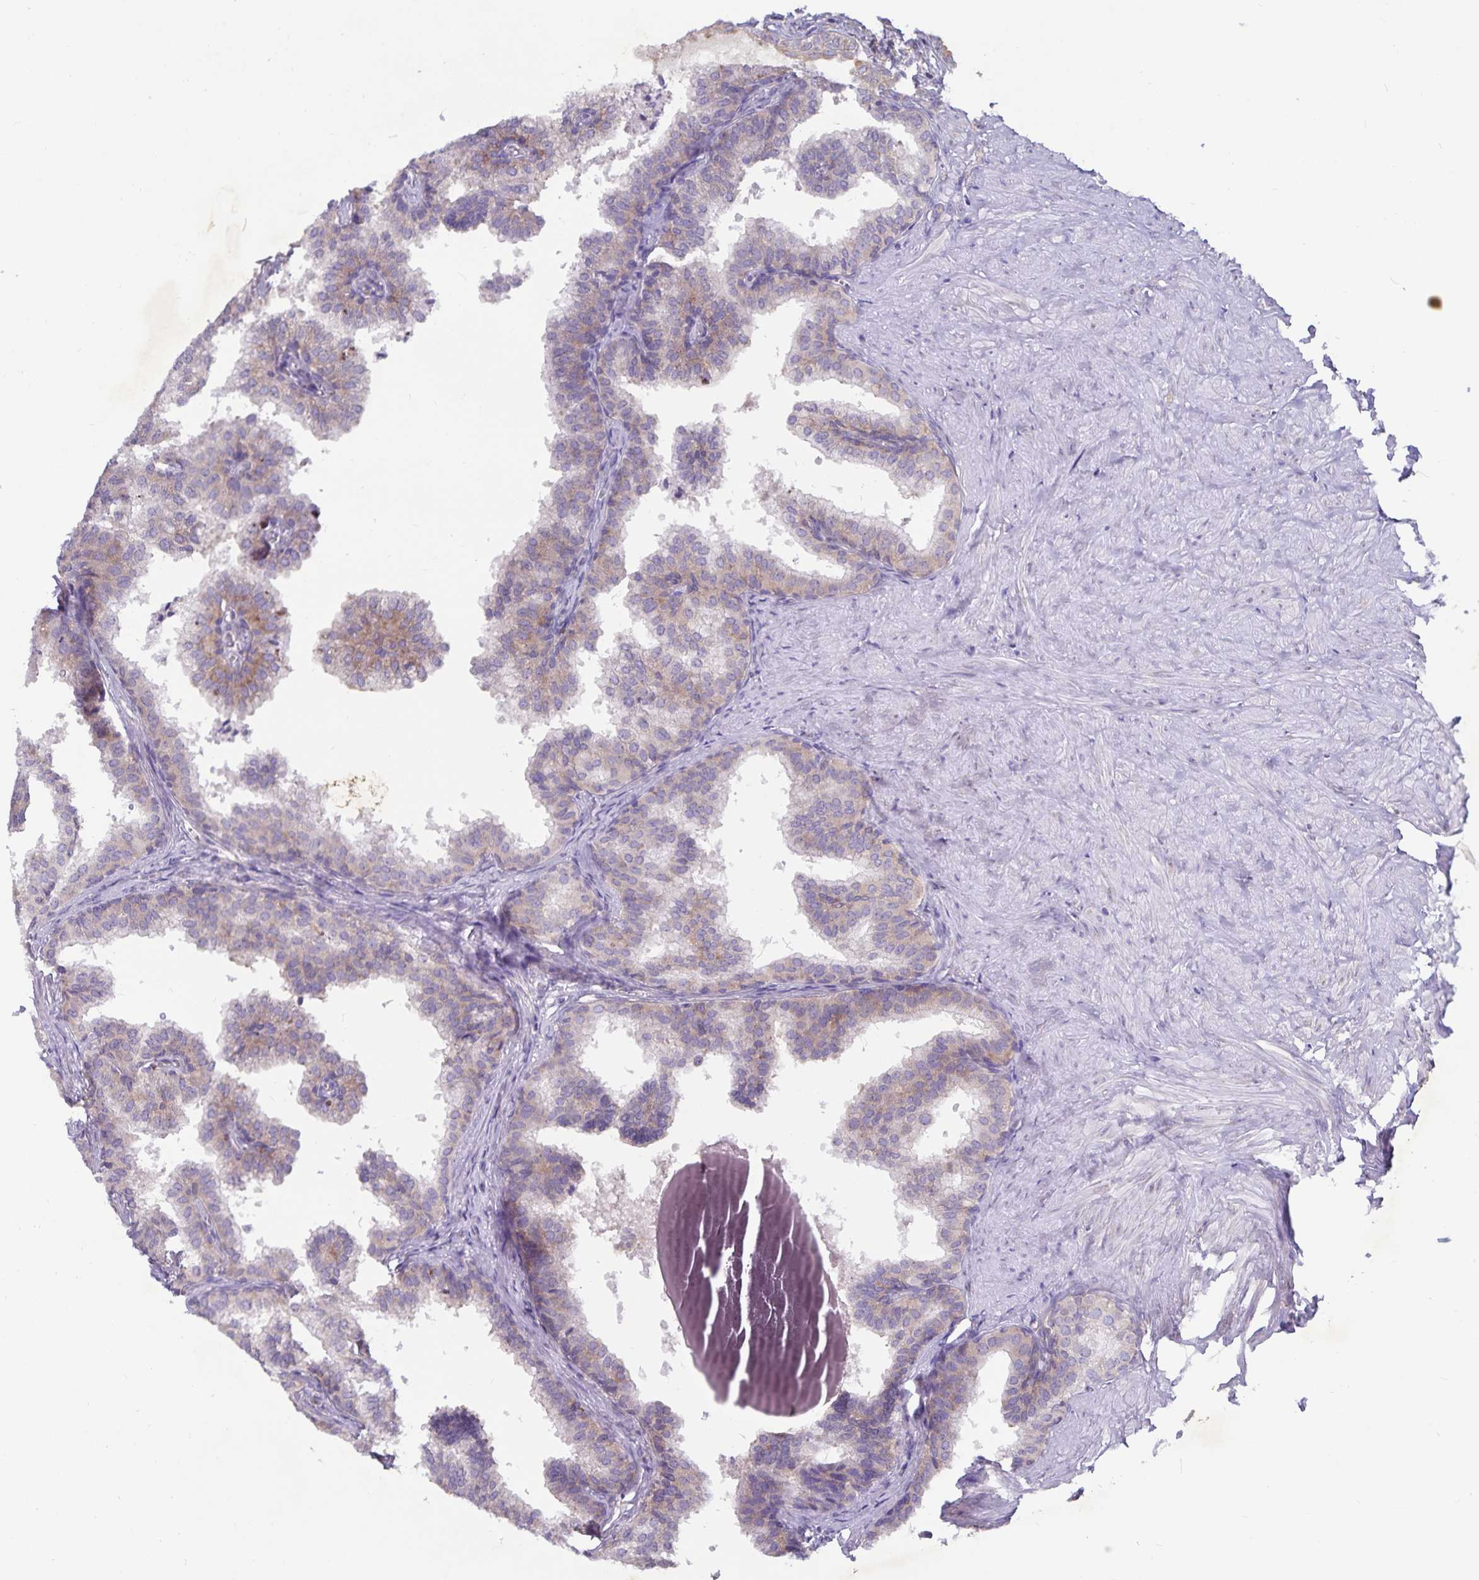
{"staining": {"intensity": "weak", "quantity": "25%-75%", "location": "cytoplasmic/membranous"}, "tissue": "prostate", "cell_type": "Glandular cells", "image_type": "normal", "snomed": [{"axis": "morphology", "description": "Normal tissue, NOS"}, {"axis": "topography", "description": "Prostate"}, {"axis": "topography", "description": "Peripheral nerve tissue"}], "caption": "Brown immunohistochemical staining in normal prostate displays weak cytoplasmic/membranous positivity in approximately 25%-75% of glandular cells. The staining was performed using DAB to visualize the protein expression in brown, while the nuclei were stained in blue with hematoxylin (Magnification: 20x).", "gene": "FAM120A", "patient": {"sex": "male", "age": 55}}